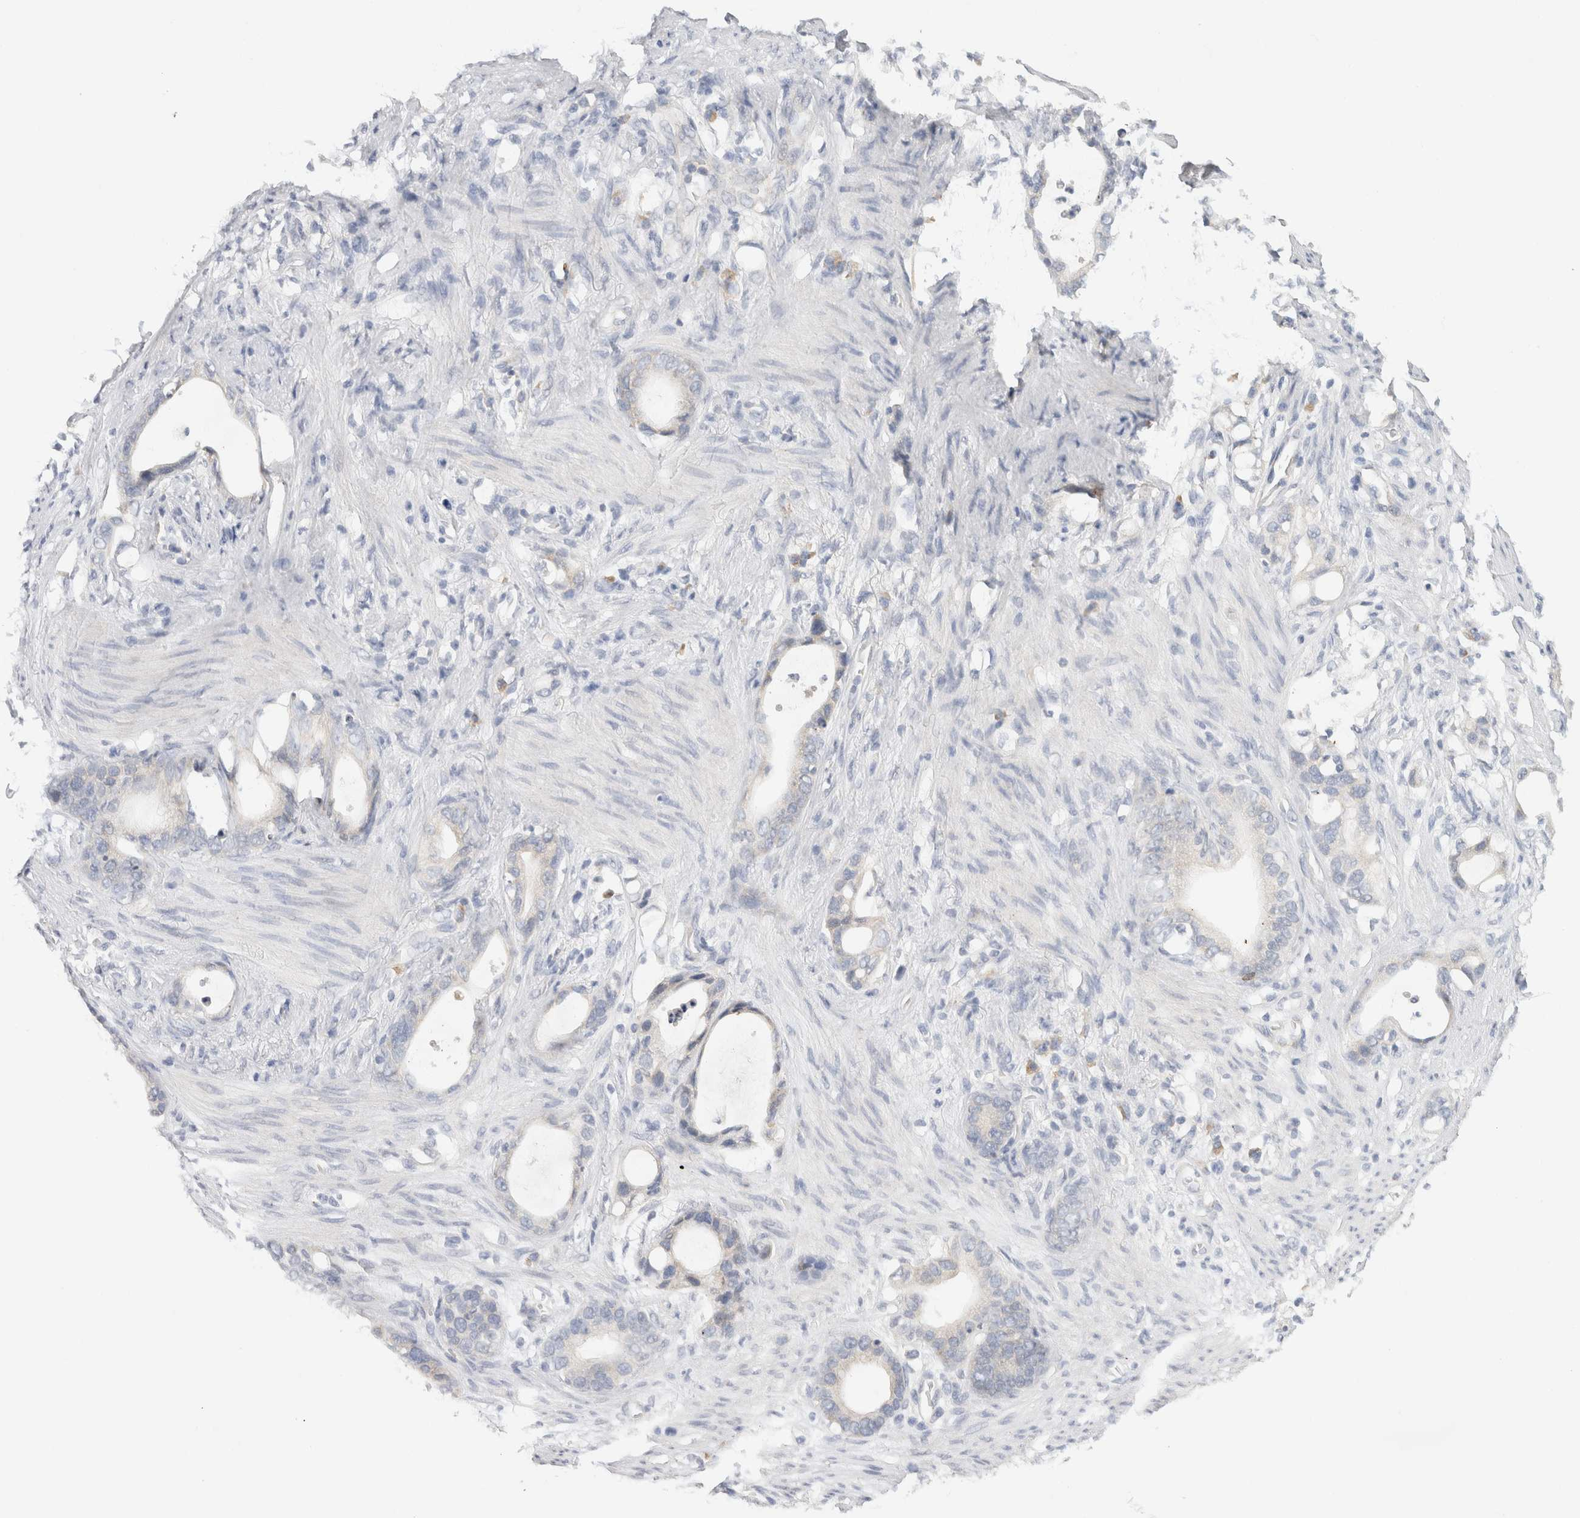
{"staining": {"intensity": "negative", "quantity": "none", "location": "none"}, "tissue": "stomach cancer", "cell_type": "Tumor cells", "image_type": "cancer", "snomed": [{"axis": "morphology", "description": "Adenocarcinoma, NOS"}, {"axis": "topography", "description": "Stomach"}], "caption": "The image displays no staining of tumor cells in adenocarcinoma (stomach). (Stains: DAB (3,3'-diaminobenzidine) immunohistochemistry (IHC) with hematoxylin counter stain, Microscopy: brightfield microscopy at high magnification).", "gene": "CHRM4", "patient": {"sex": "female", "age": 75}}